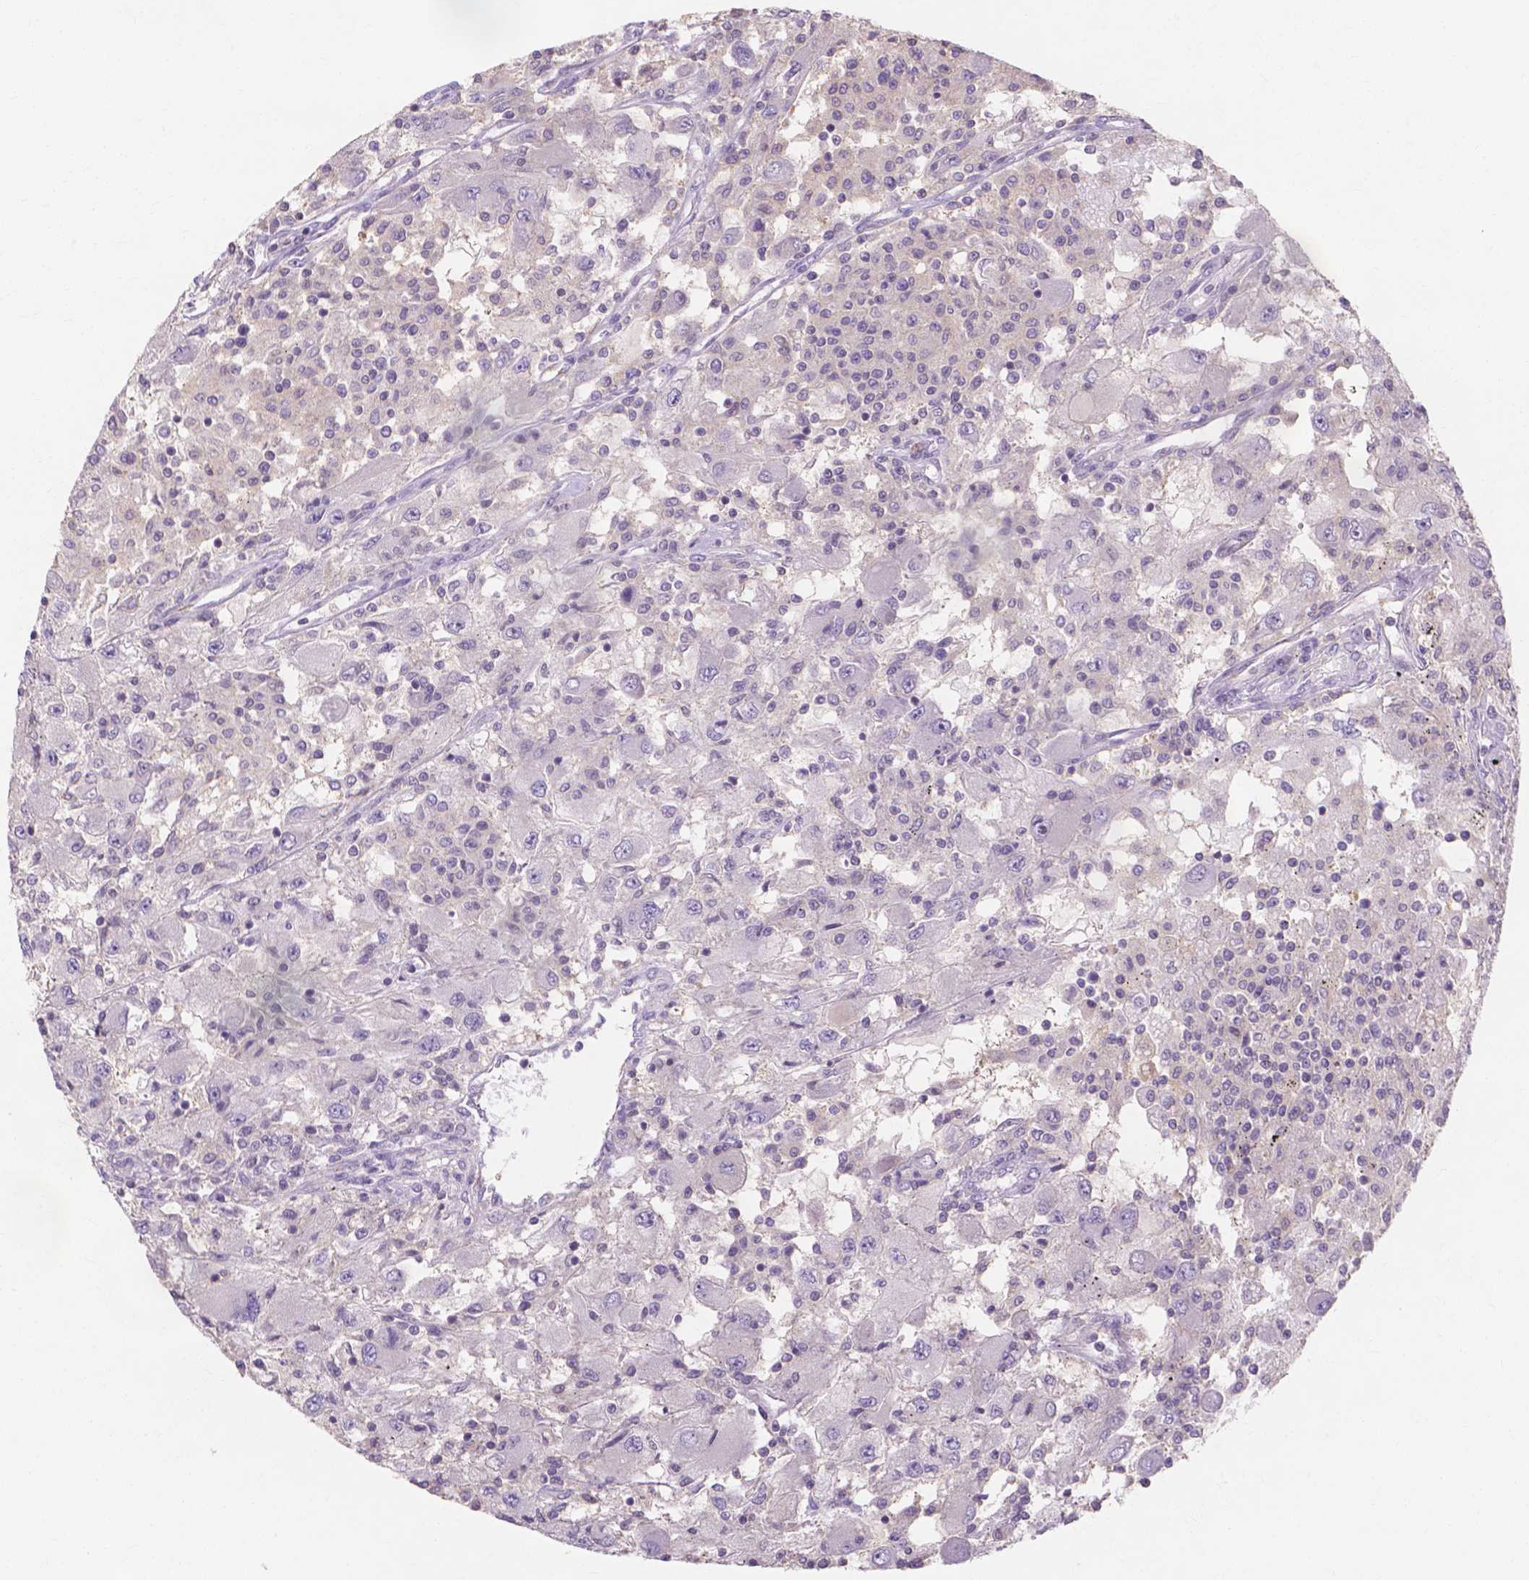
{"staining": {"intensity": "negative", "quantity": "none", "location": "none"}, "tissue": "renal cancer", "cell_type": "Tumor cells", "image_type": "cancer", "snomed": [{"axis": "morphology", "description": "Adenocarcinoma, NOS"}, {"axis": "topography", "description": "Kidney"}], "caption": "Tumor cells are negative for brown protein staining in renal cancer.", "gene": "PRDM13", "patient": {"sex": "female", "age": 67}}